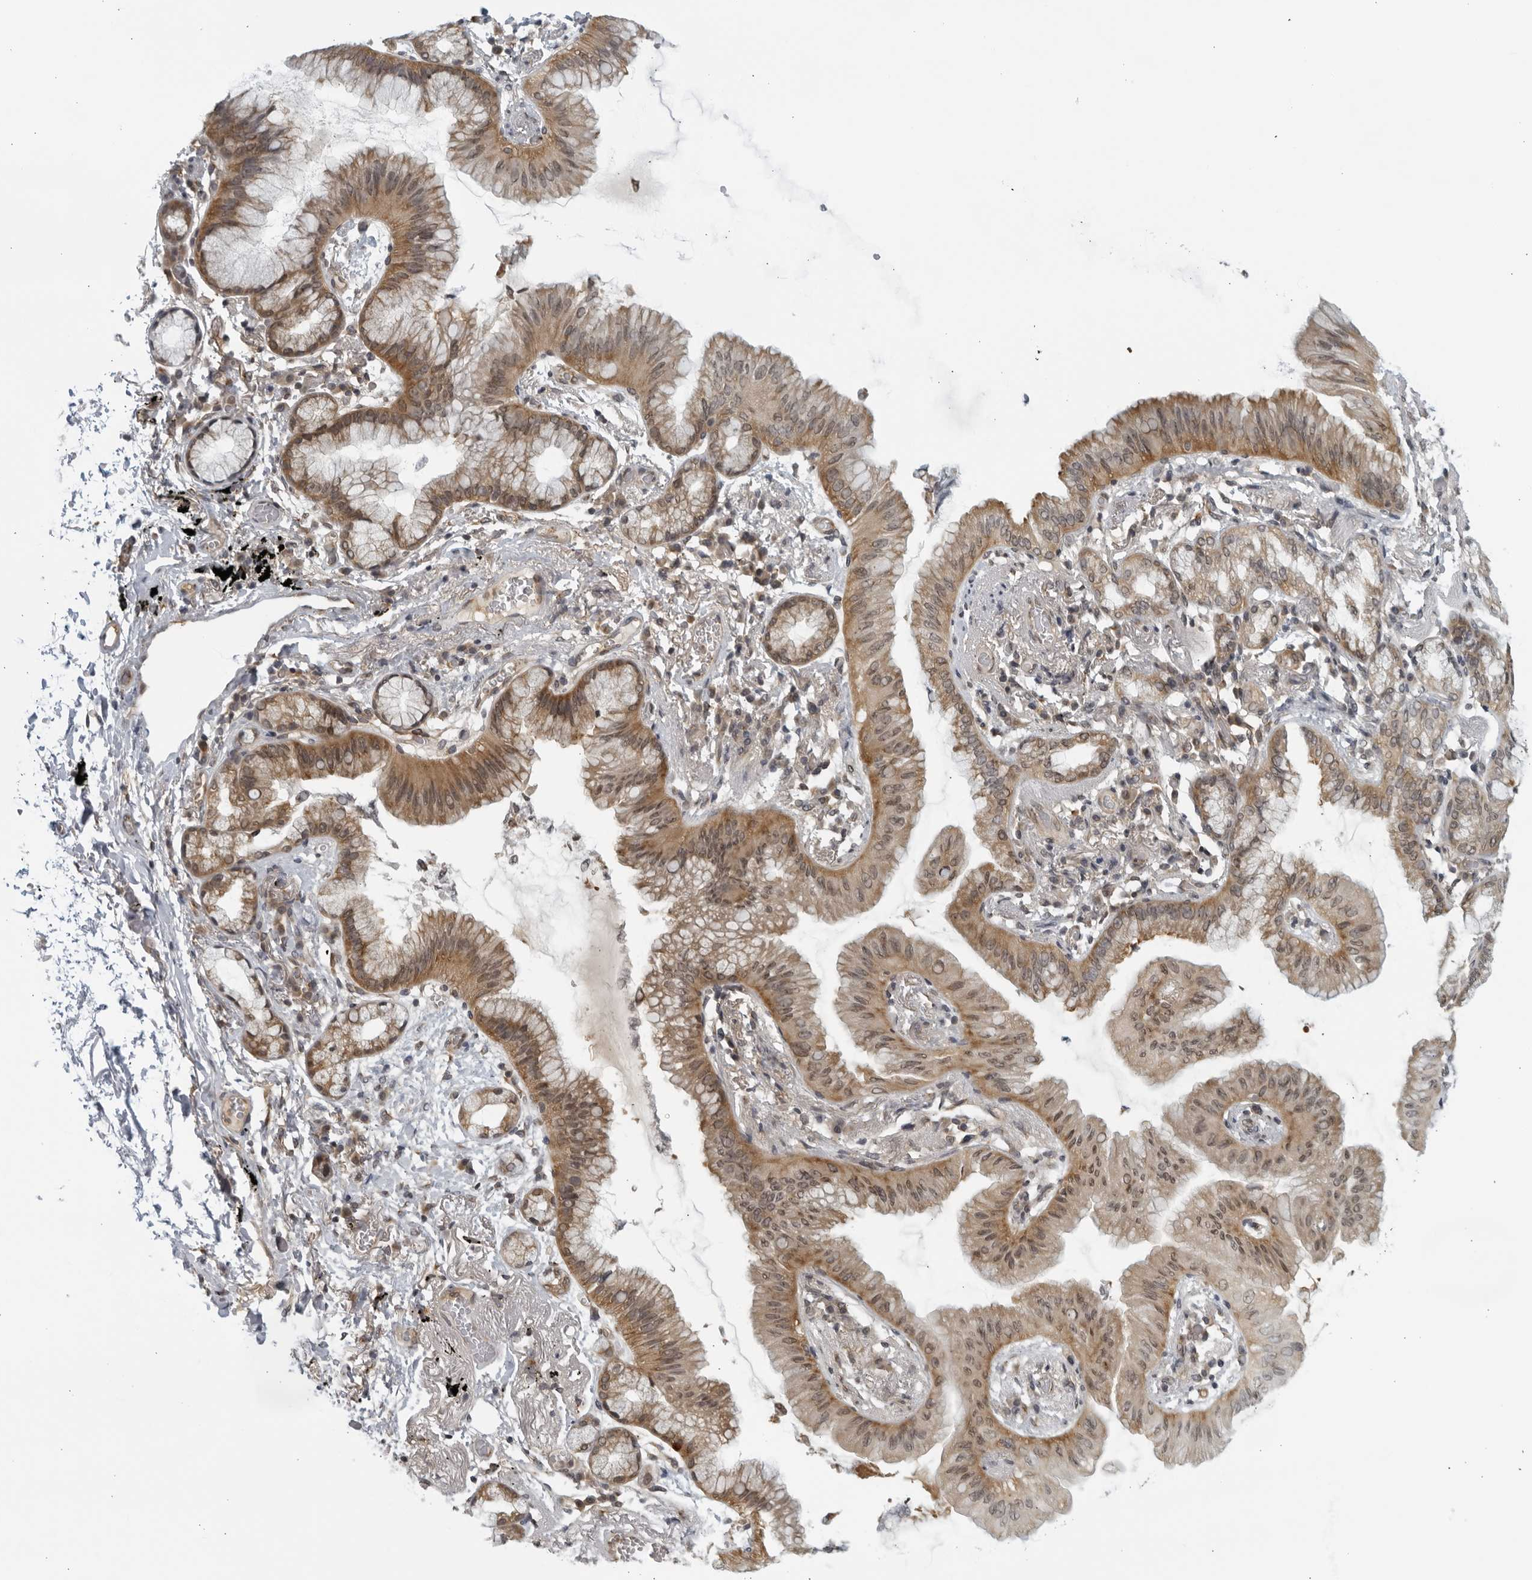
{"staining": {"intensity": "moderate", "quantity": ">75%", "location": "cytoplasmic/membranous"}, "tissue": "lung cancer", "cell_type": "Tumor cells", "image_type": "cancer", "snomed": [{"axis": "morphology", "description": "Adenocarcinoma, NOS"}, {"axis": "topography", "description": "Lung"}], "caption": "A micrograph showing moderate cytoplasmic/membranous expression in about >75% of tumor cells in adenocarcinoma (lung), as visualized by brown immunohistochemical staining.", "gene": "RC3H1", "patient": {"sex": "female", "age": 70}}